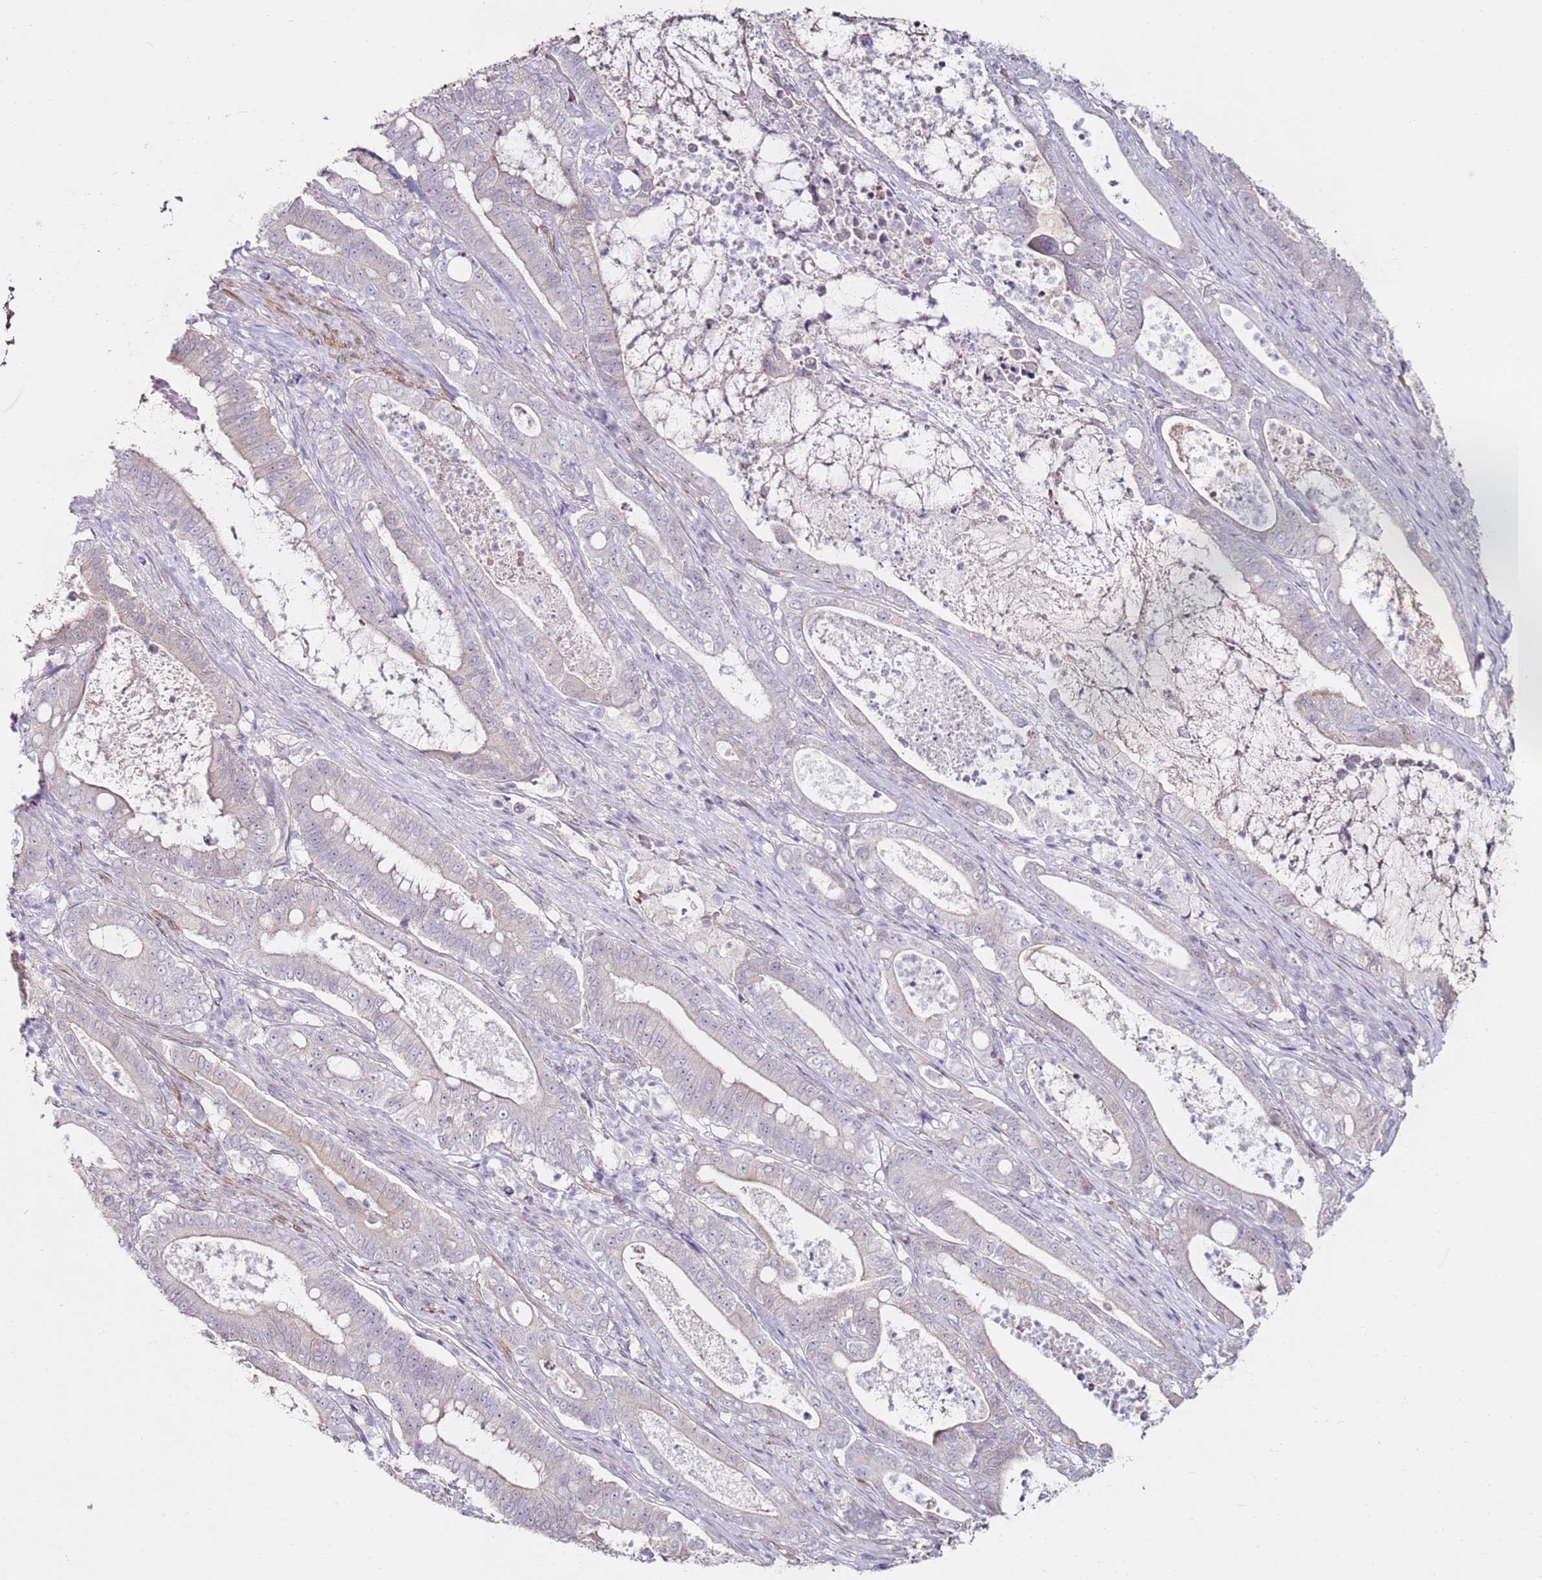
{"staining": {"intensity": "negative", "quantity": "none", "location": "none"}, "tissue": "pancreatic cancer", "cell_type": "Tumor cells", "image_type": "cancer", "snomed": [{"axis": "morphology", "description": "Adenocarcinoma, NOS"}, {"axis": "topography", "description": "Pancreas"}], "caption": "Immunohistochemistry of human pancreatic cancer displays no positivity in tumor cells.", "gene": "RARS2", "patient": {"sex": "male", "age": 71}}